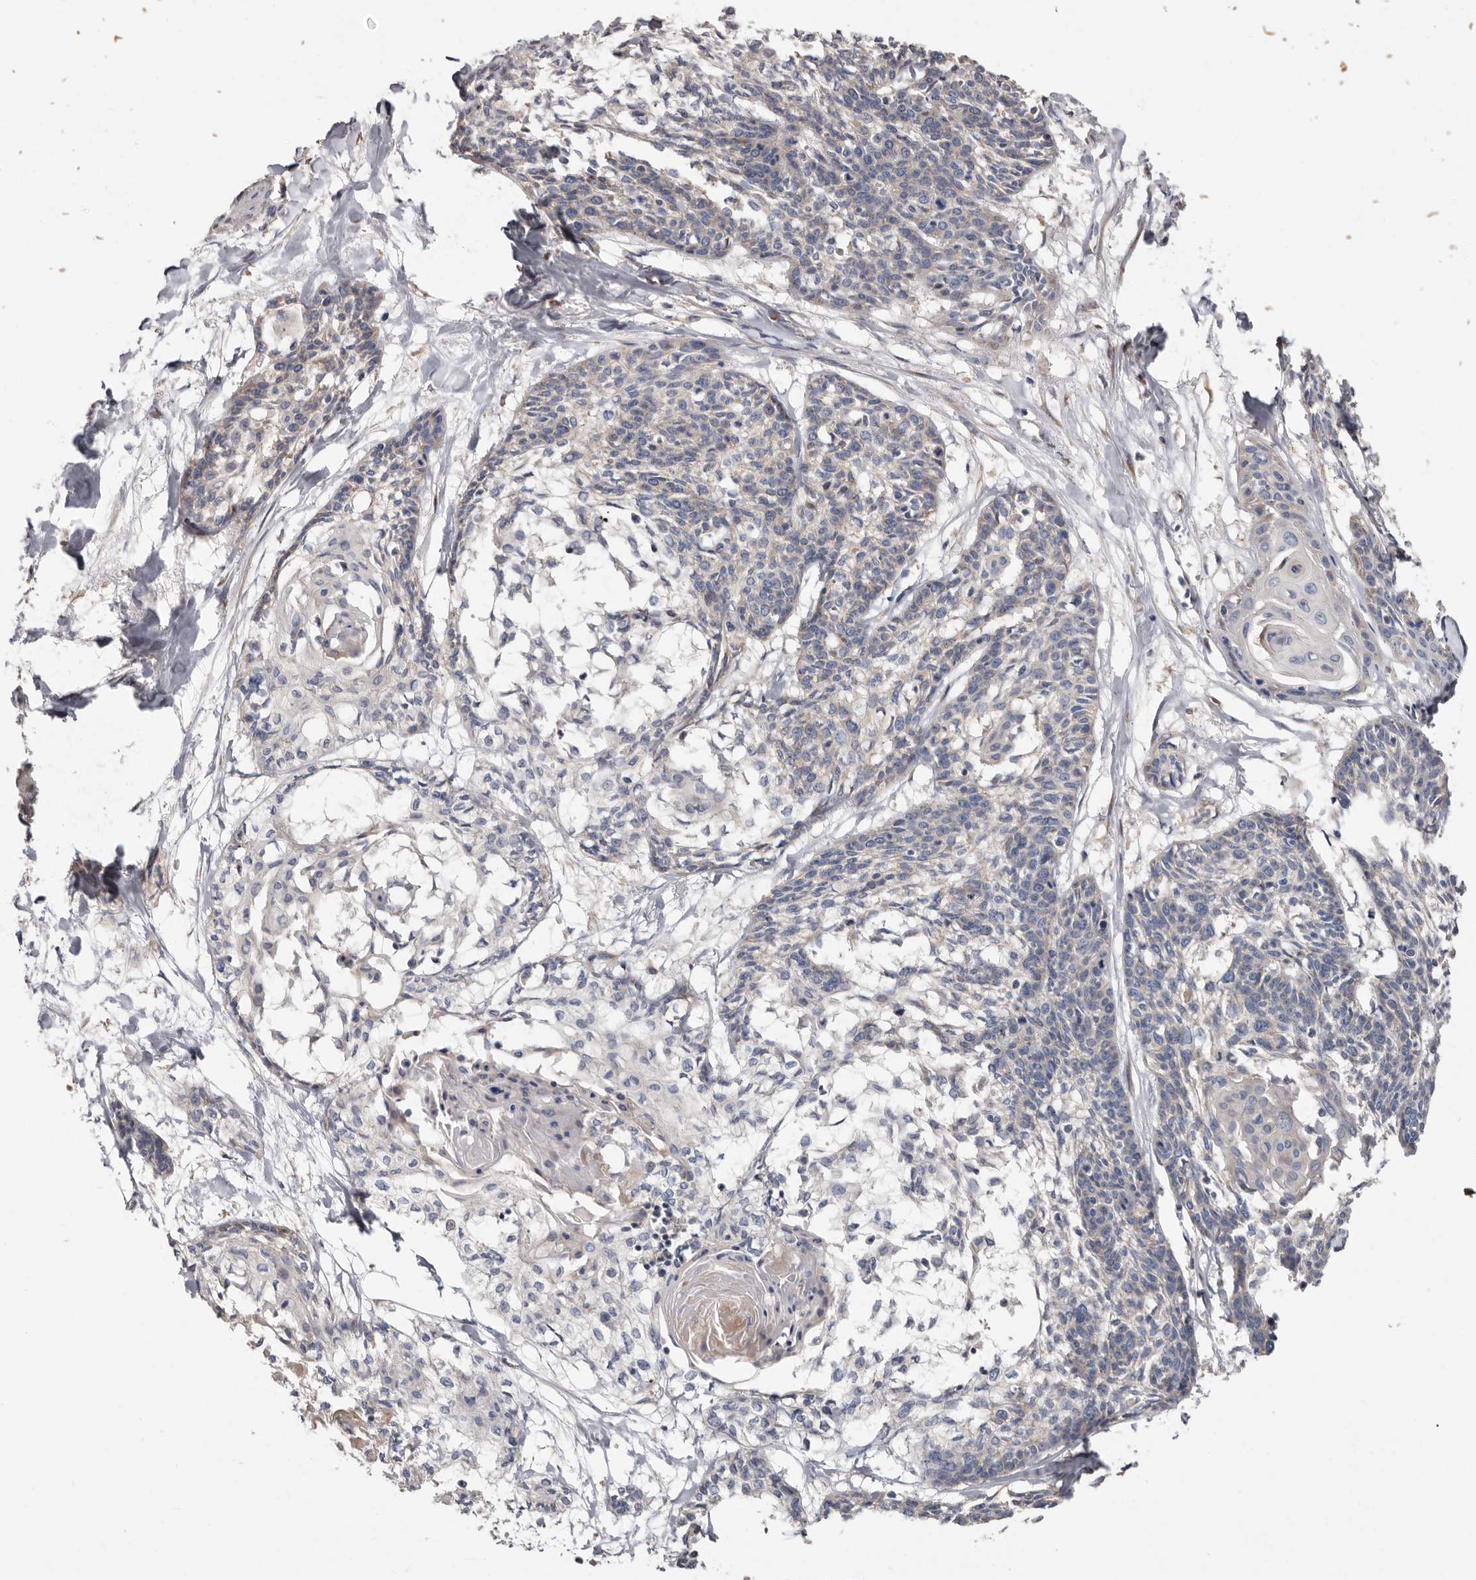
{"staining": {"intensity": "negative", "quantity": "none", "location": "none"}, "tissue": "cervical cancer", "cell_type": "Tumor cells", "image_type": "cancer", "snomed": [{"axis": "morphology", "description": "Squamous cell carcinoma, NOS"}, {"axis": "topography", "description": "Cervix"}], "caption": "This is a image of IHC staining of cervical cancer, which shows no staining in tumor cells.", "gene": "ASIC5", "patient": {"sex": "female", "age": 57}}